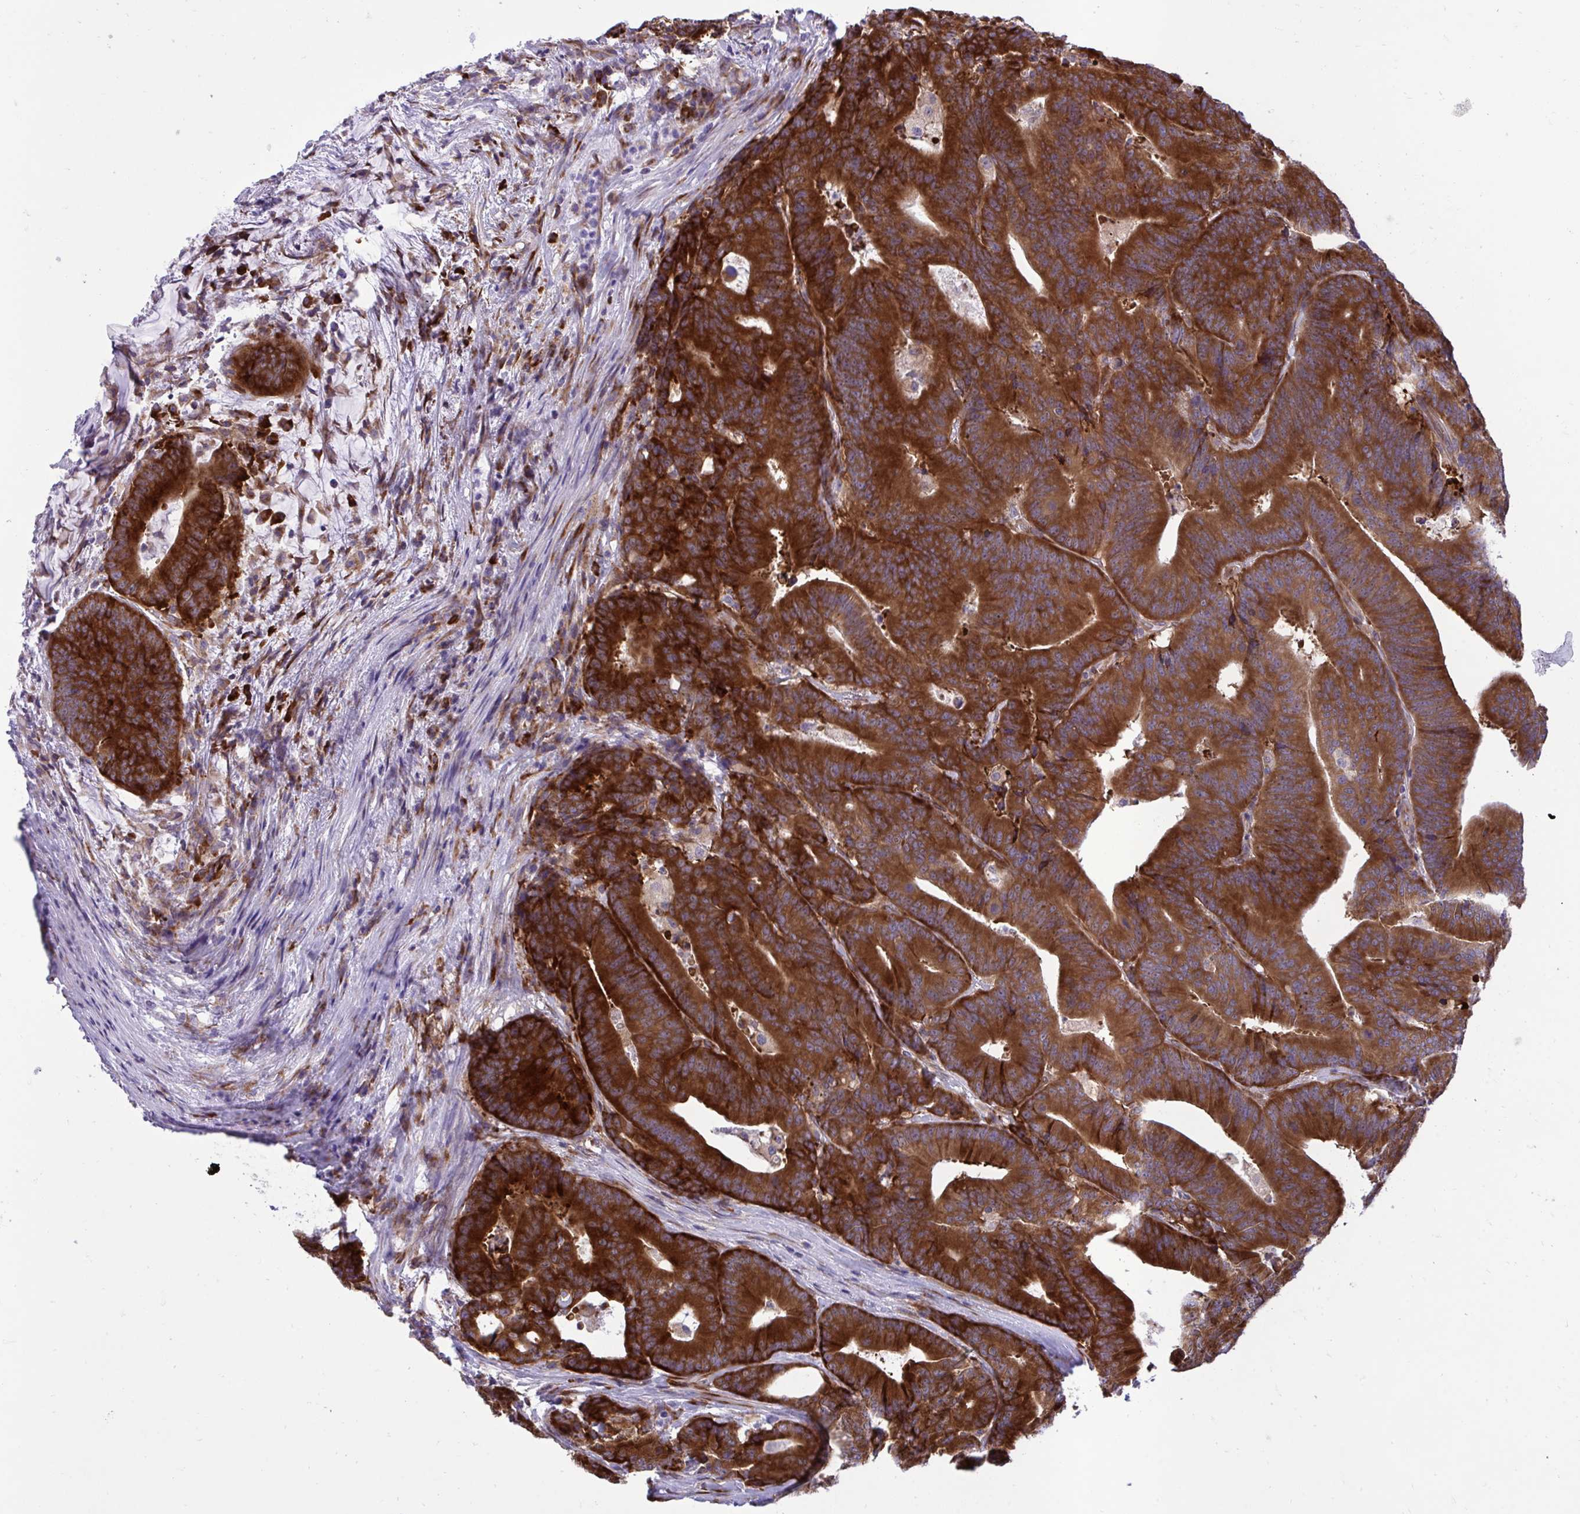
{"staining": {"intensity": "strong", "quantity": ">75%", "location": "cytoplasmic/membranous"}, "tissue": "colorectal cancer", "cell_type": "Tumor cells", "image_type": "cancer", "snomed": [{"axis": "morphology", "description": "Adenocarcinoma, NOS"}, {"axis": "topography", "description": "Colon"}], "caption": "The image reveals staining of colorectal cancer, revealing strong cytoplasmic/membranous protein staining (brown color) within tumor cells.", "gene": "RPS15", "patient": {"sex": "female", "age": 78}}